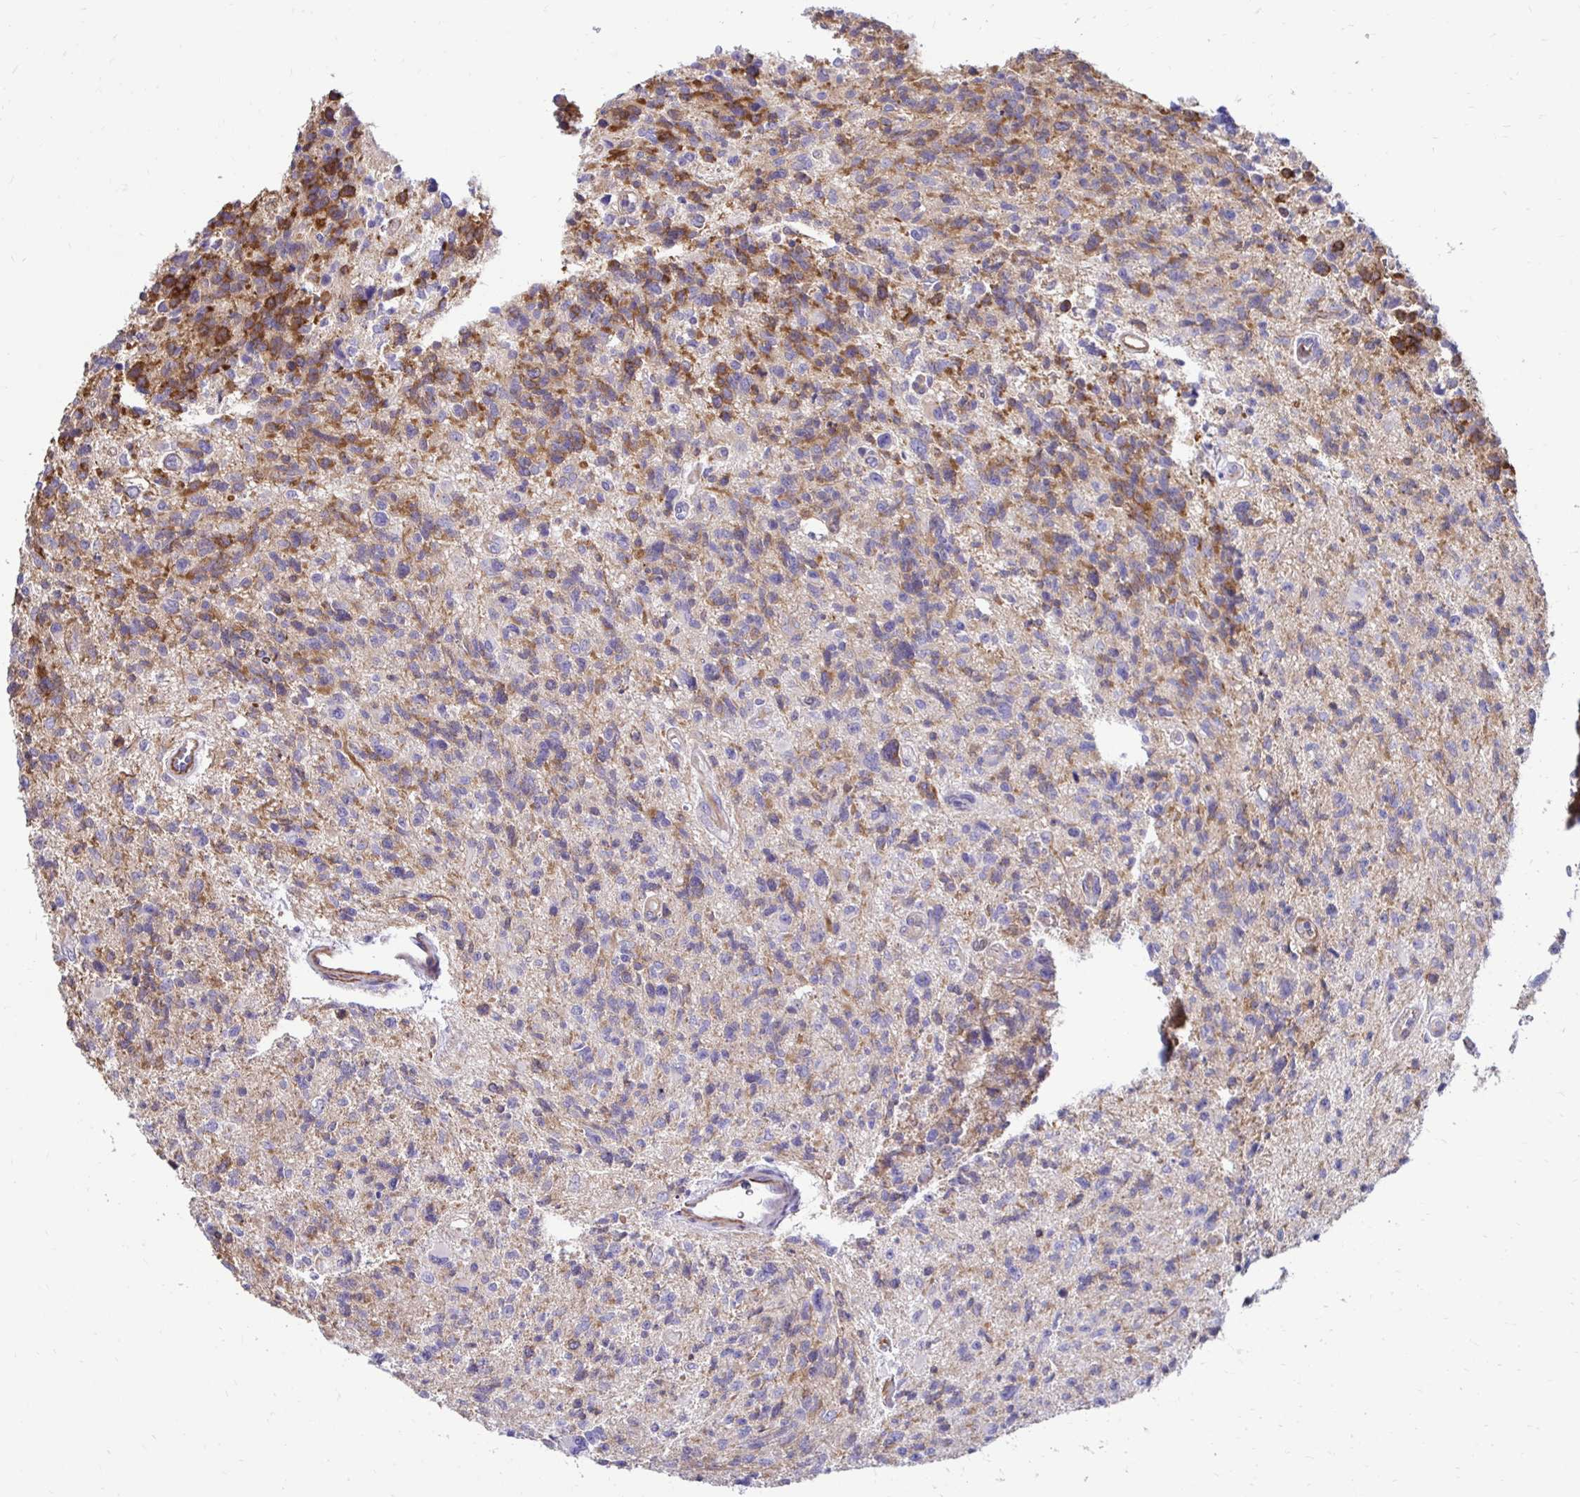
{"staining": {"intensity": "moderate", "quantity": "25%-75%", "location": "cytoplasmic/membranous"}, "tissue": "glioma", "cell_type": "Tumor cells", "image_type": "cancer", "snomed": [{"axis": "morphology", "description": "Glioma, malignant, High grade"}, {"axis": "topography", "description": "Brain"}], "caption": "Immunohistochemical staining of human malignant glioma (high-grade) demonstrates moderate cytoplasmic/membranous protein positivity in approximately 25%-75% of tumor cells. The staining was performed using DAB (3,3'-diaminobenzidine) to visualize the protein expression in brown, while the nuclei were stained in blue with hematoxylin (Magnification: 20x).", "gene": "CTPS1", "patient": {"sex": "male", "age": 29}}